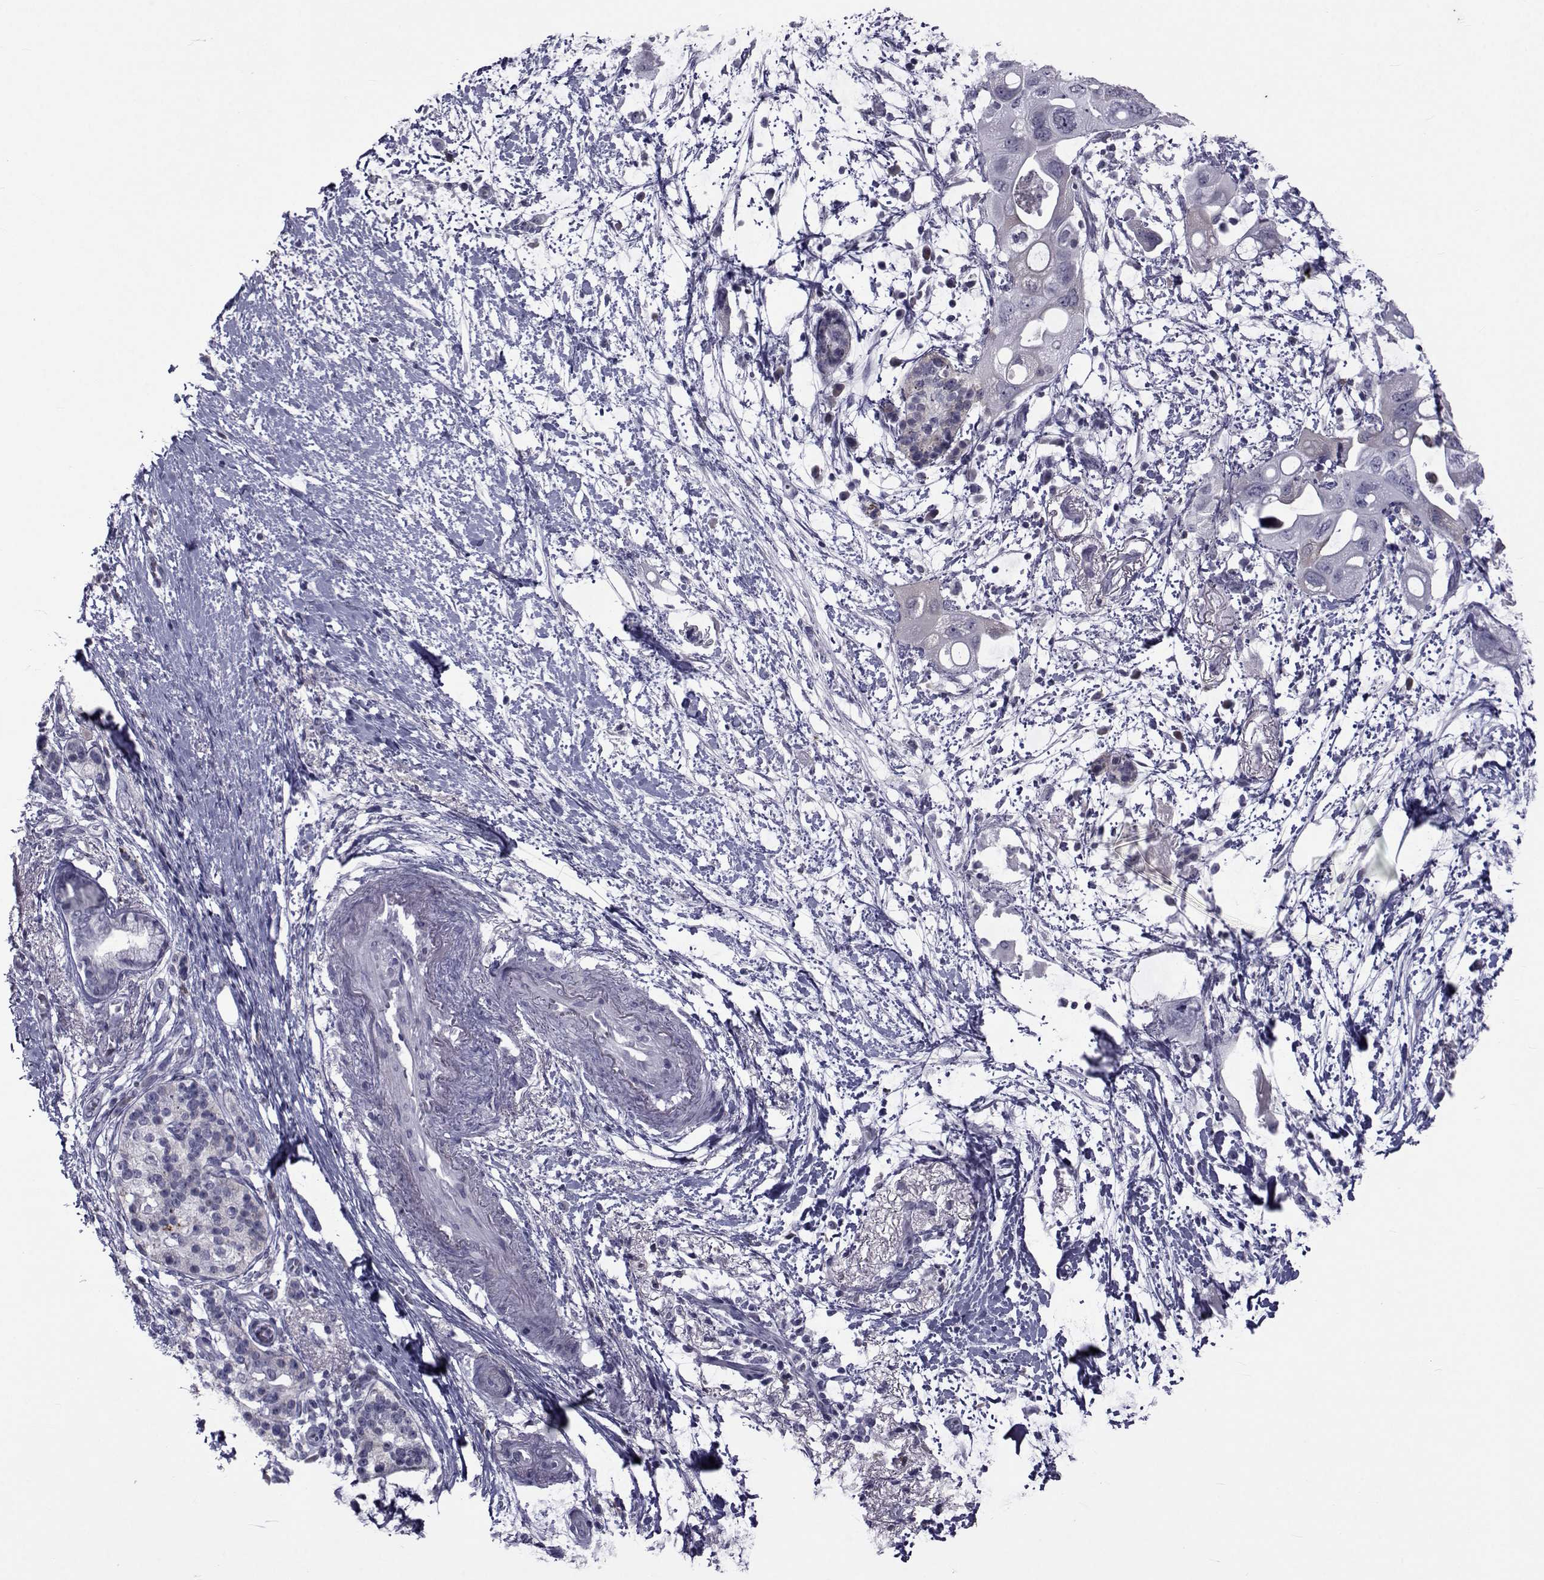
{"staining": {"intensity": "negative", "quantity": "none", "location": "none"}, "tissue": "pancreatic cancer", "cell_type": "Tumor cells", "image_type": "cancer", "snomed": [{"axis": "morphology", "description": "Adenocarcinoma, NOS"}, {"axis": "topography", "description": "Pancreas"}], "caption": "An immunohistochemistry image of adenocarcinoma (pancreatic) is shown. There is no staining in tumor cells of adenocarcinoma (pancreatic).", "gene": "PAX2", "patient": {"sex": "female", "age": 72}}